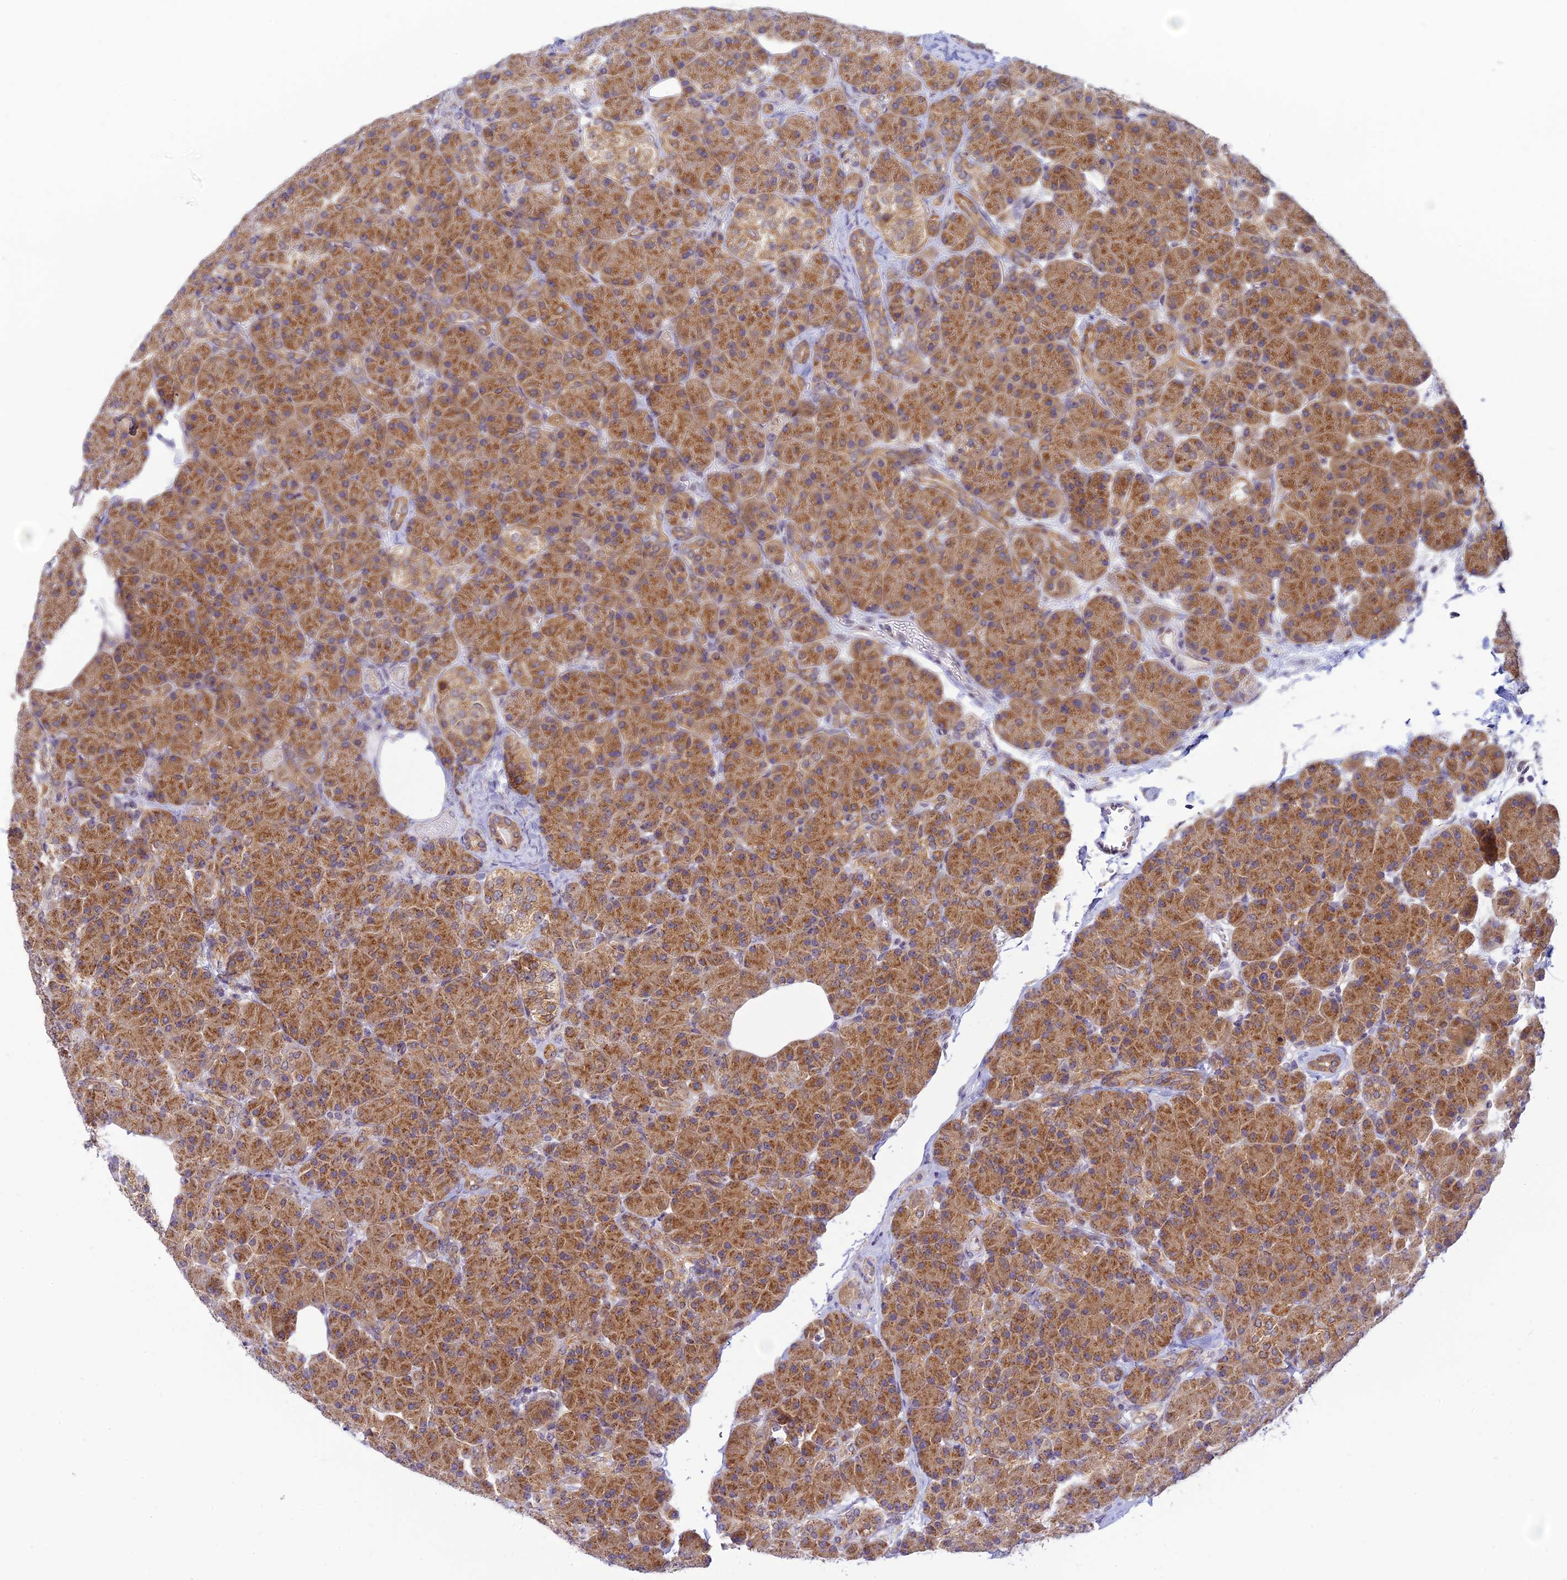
{"staining": {"intensity": "strong", "quantity": ">75%", "location": "cytoplasmic/membranous"}, "tissue": "pancreas", "cell_type": "Exocrine glandular cells", "image_type": "normal", "snomed": [{"axis": "morphology", "description": "Normal tissue, NOS"}, {"axis": "topography", "description": "Pancreas"}], "caption": "The image displays immunohistochemical staining of benign pancreas. There is strong cytoplasmic/membranous expression is identified in about >75% of exocrine glandular cells. Ihc stains the protein in brown and the nuclei are stained blue.", "gene": "HOOK2", "patient": {"sex": "female", "age": 43}}